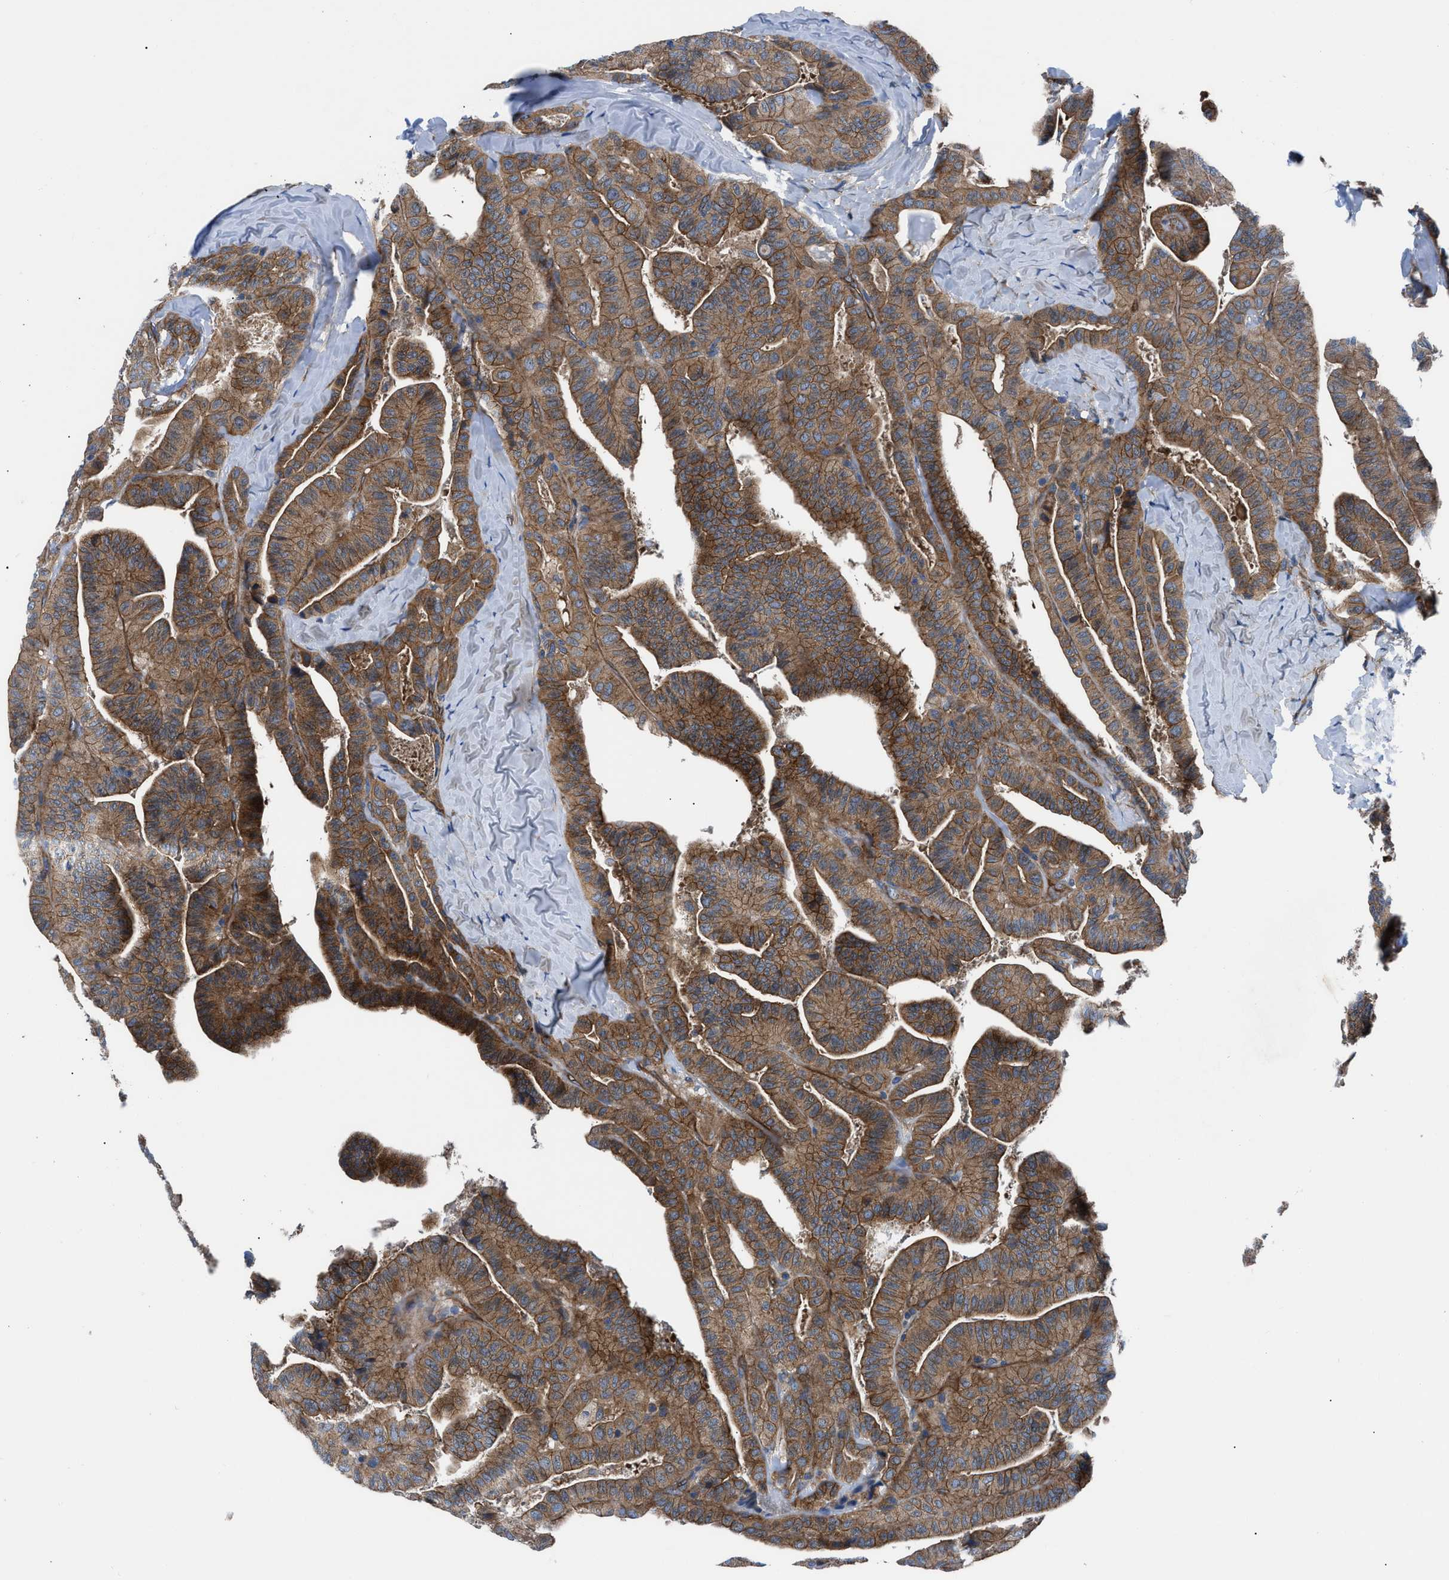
{"staining": {"intensity": "strong", "quantity": ">75%", "location": "cytoplasmic/membranous"}, "tissue": "thyroid cancer", "cell_type": "Tumor cells", "image_type": "cancer", "snomed": [{"axis": "morphology", "description": "Papillary adenocarcinoma, NOS"}, {"axis": "topography", "description": "Thyroid gland"}], "caption": "Papillary adenocarcinoma (thyroid) stained for a protein exhibits strong cytoplasmic/membranous positivity in tumor cells. Nuclei are stained in blue.", "gene": "TRIP4", "patient": {"sex": "male", "age": 77}}